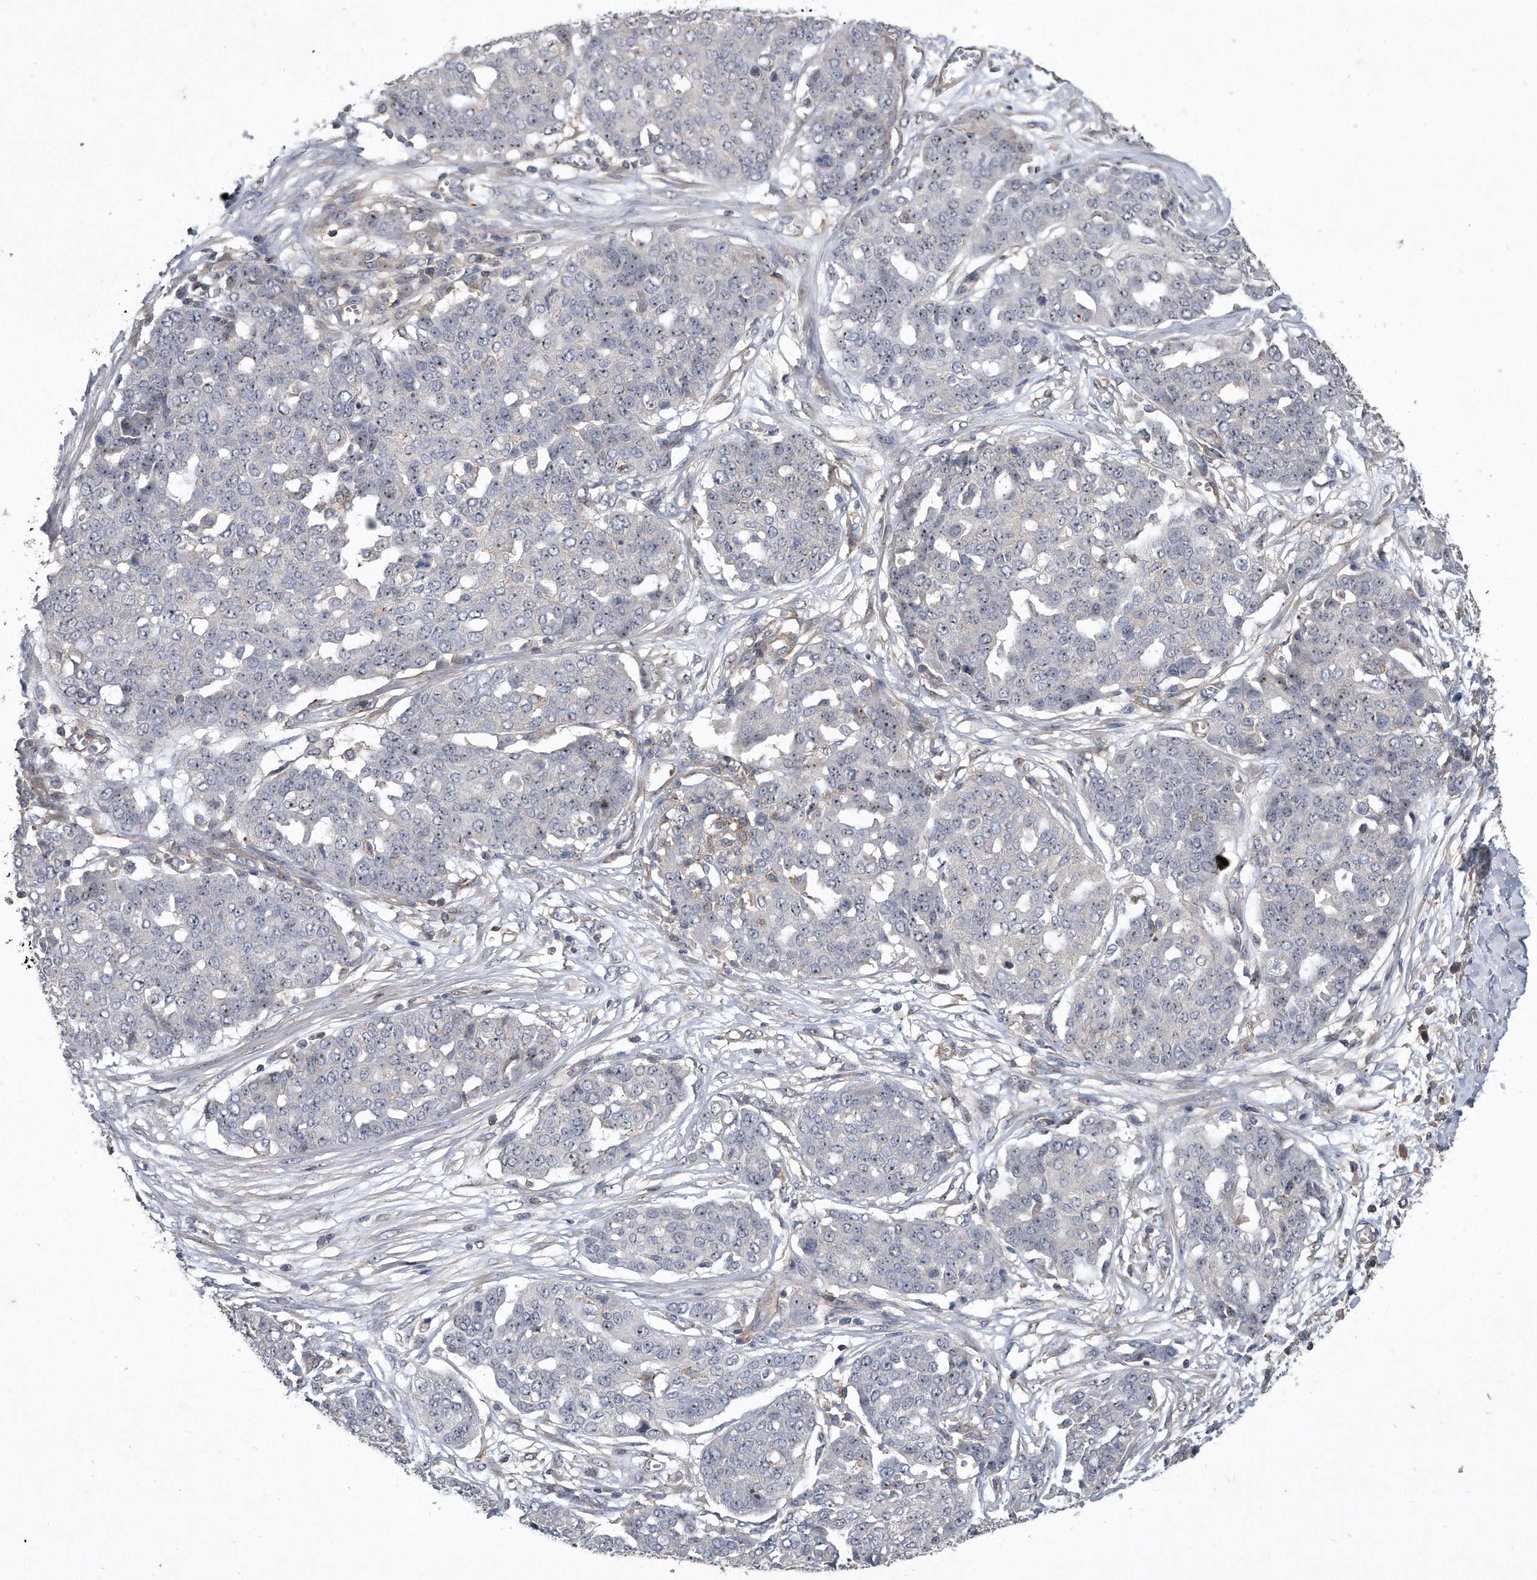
{"staining": {"intensity": "weak", "quantity": "25%-75%", "location": "nuclear"}, "tissue": "ovarian cancer", "cell_type": "Tumor cells", "image_type": "cancer", "snomed": [{"axis": "morphology", "description": "Cystadenocarcinoma, serous, NOS"}, {"axis": "topography", "description": "Soft tissue"}, {"axis": "topography", "description": "Ovary"}], "caption": "Weak nuclear protein expression is present in about 25%-75% of tumor cells in ovarian cancer (serous cystadenocarcinoma). The staining was performed using DAB, with brown indicating positive protein expression. Nuclei are stained blue with hematoxylin.", "gene": "PGBD2", "patient": {"sex": "female", "age": 57}}